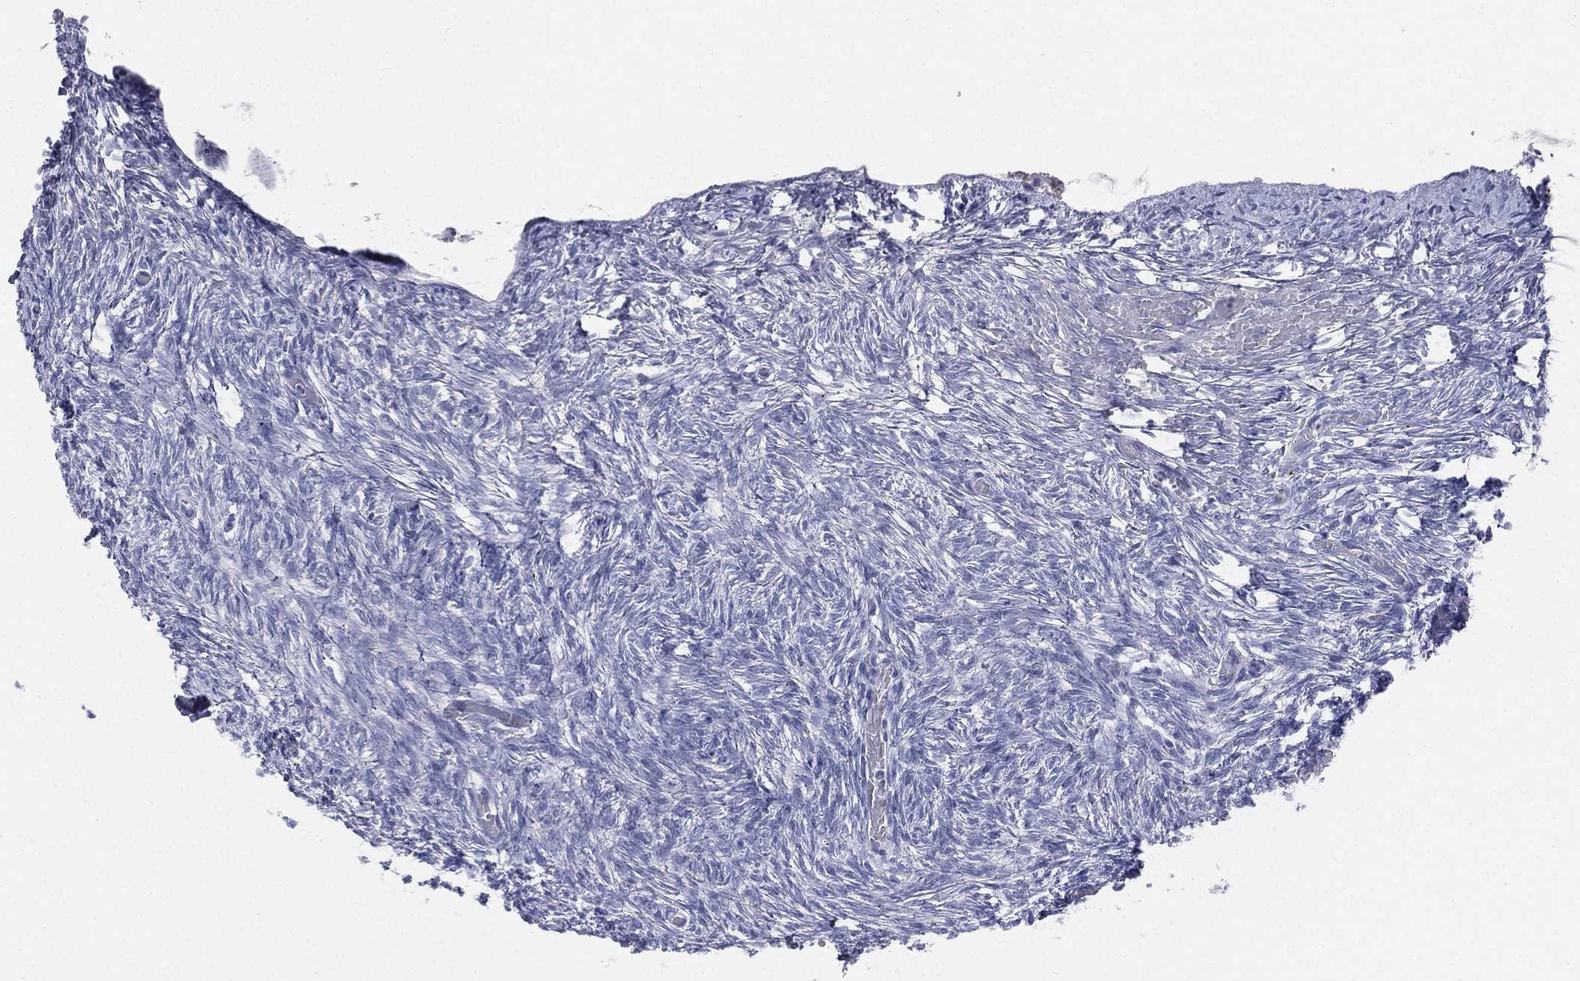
{"staining": {"intensity": "negative", "quantity": "none", "location": "none"}, "tissue": "ovary", "cell_type": "Ovarian stroma cells", "image_type": "normal", "snomed": [{"axis": "morphology", "description": "Normal tissue, NOS"}, {"axis": "topography", "description": "Ovary"}], "caption": "The image displays no staining of ovarian stroma cells in unremarkable ovary.", "gene": "CD3D", "patient": {"sex": "female", "age": 39}}